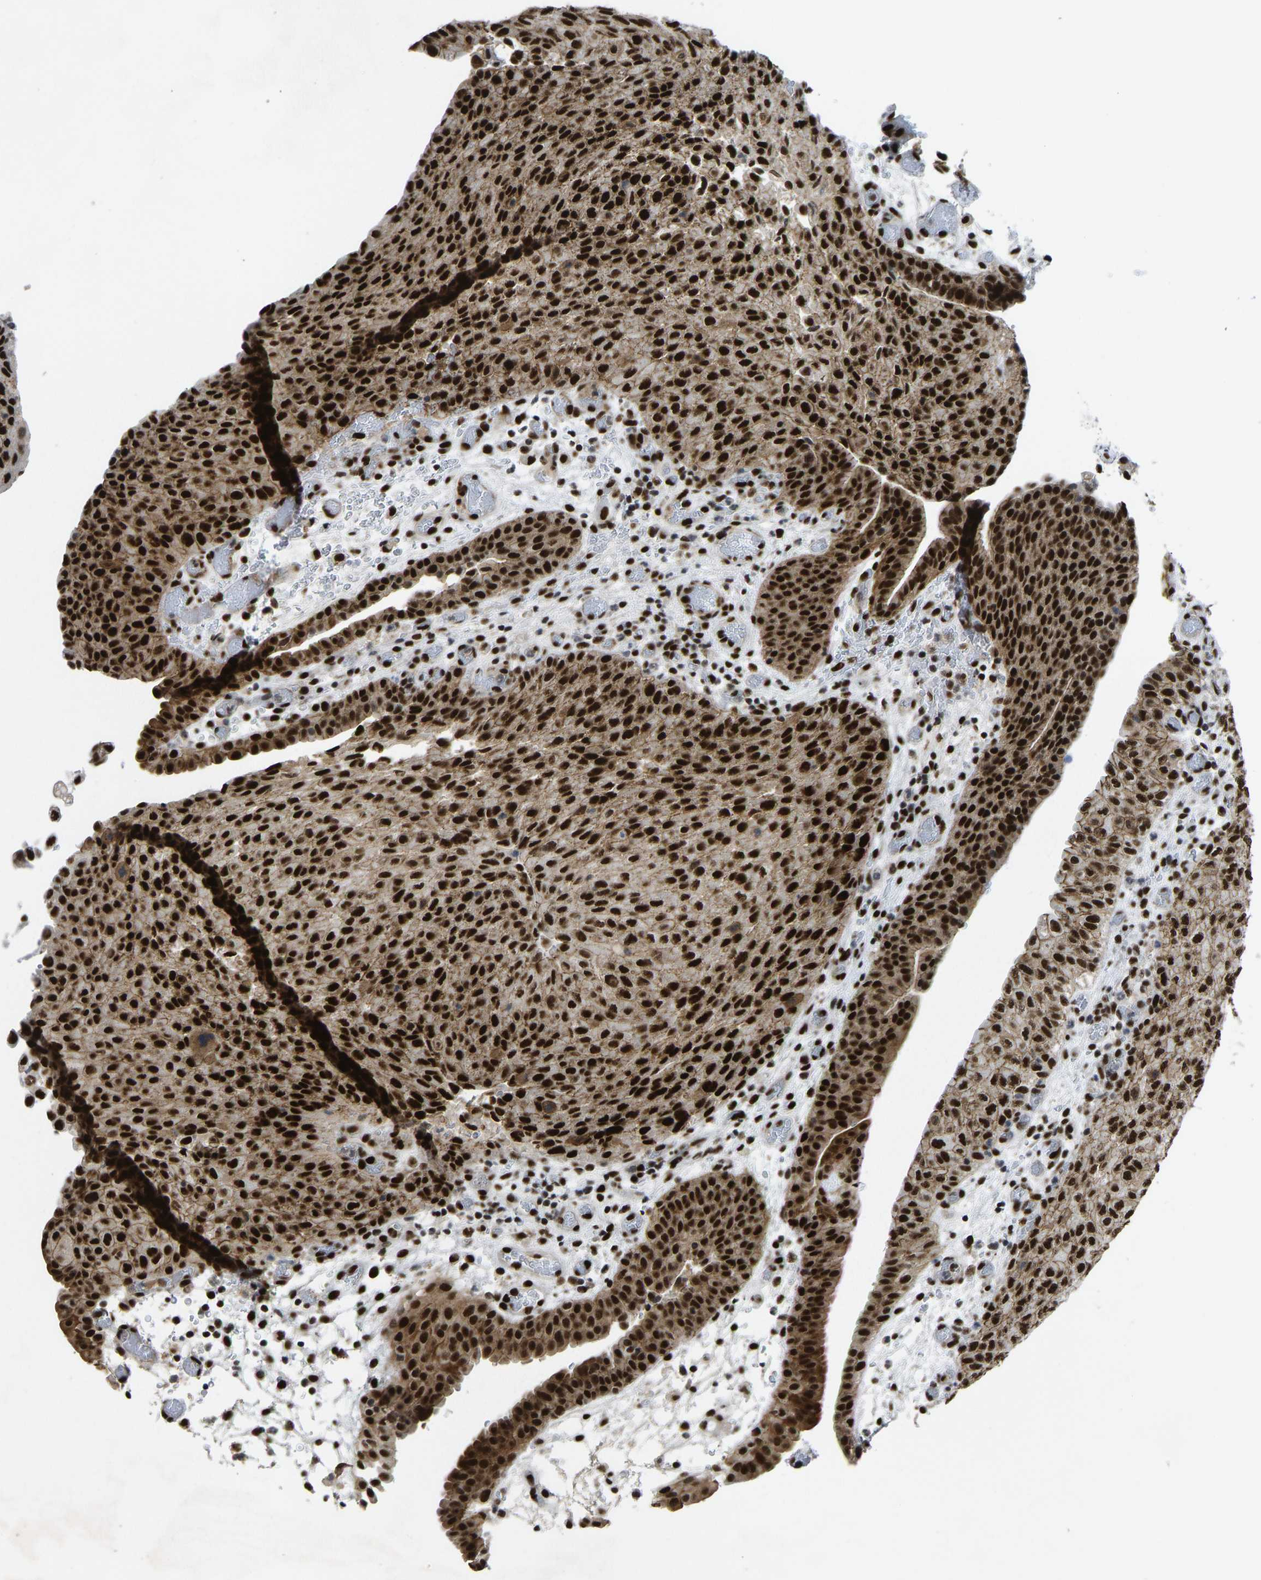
{"staining": {"intensity": "strong", "quantity": ">75%", "location": "cytoplasmic/membranous,nuclear"}, "tissue": "urothelial cancer", "cell_type": "Tumor cells", "image_type": "cancer", "snomed": [{"axis": "morphology", "description": "Urothelial carcinoma, Low grade"}, {"axis": "morphology", "description": "Urothelial carcinoma, High grade"}, {"axis": "topography", "description": "Urinary bladder"}], "caption": "Protein expression analysis of human urothelial cancer reveals strong cytoplasmic/membranous and nuclear positivity in about >75% of tumor cells.", "gene": "FOXK1", "patient": {"sex": "male", "age": 35}}